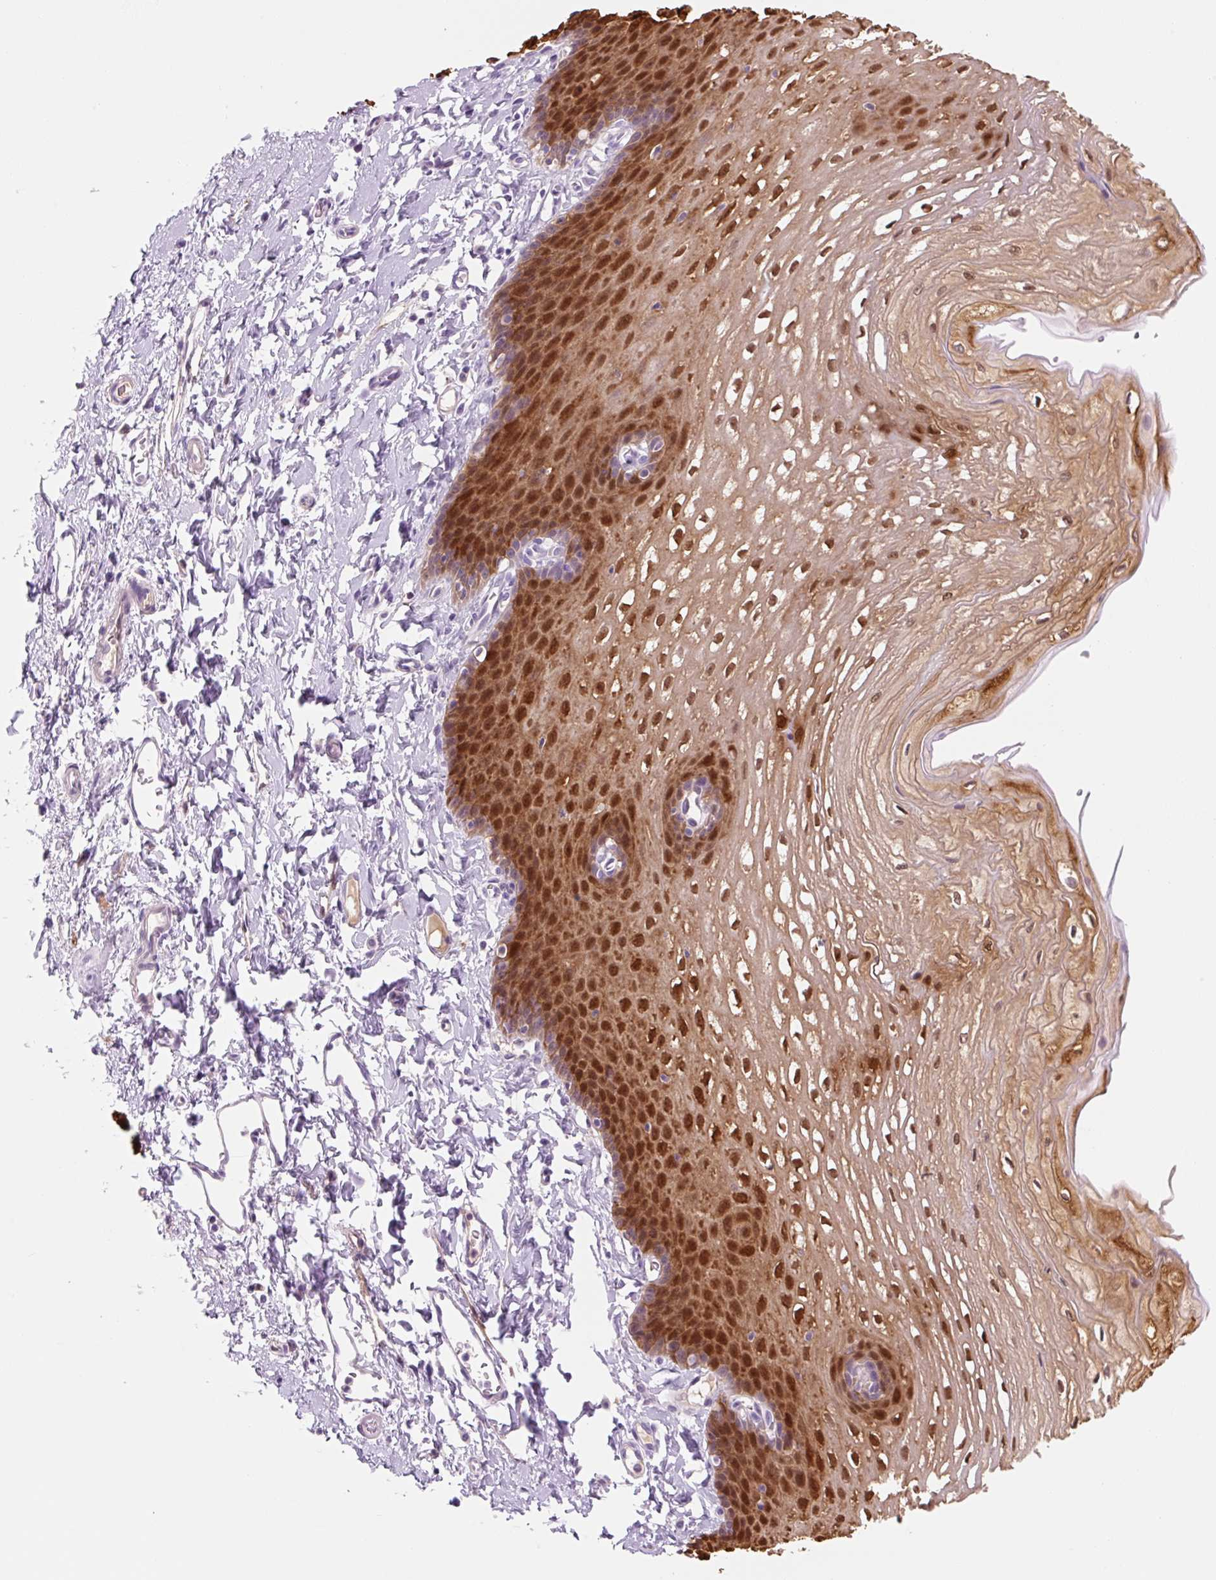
{"staining": {"intensity": "strong", "quantity": "25%-75%", "location": "cytoplasmic/membranous,nuclear"}, "tissue": "esophagus", "cell_type": "Squamous epithelial cells", "image_type": "normal", "snomed": [{"axis": "morphology", "description": "Normal tissue, NOS"}, {"axis": "topography", "description": "Esophagus"}], "caption": "A high amount of strong cytoplasmic/membranous,nuclear expression is present in about 25%-75% of squamous epithelial cells in benign esophagus. The staining was performed using DAB (3,3'-diaminobenzidine), with brown indicating positive protein expression. Nuclei are stained blue with hematoxylin.", "gene": "FABP5", "patient": {"sex": "male", "age": 70}}